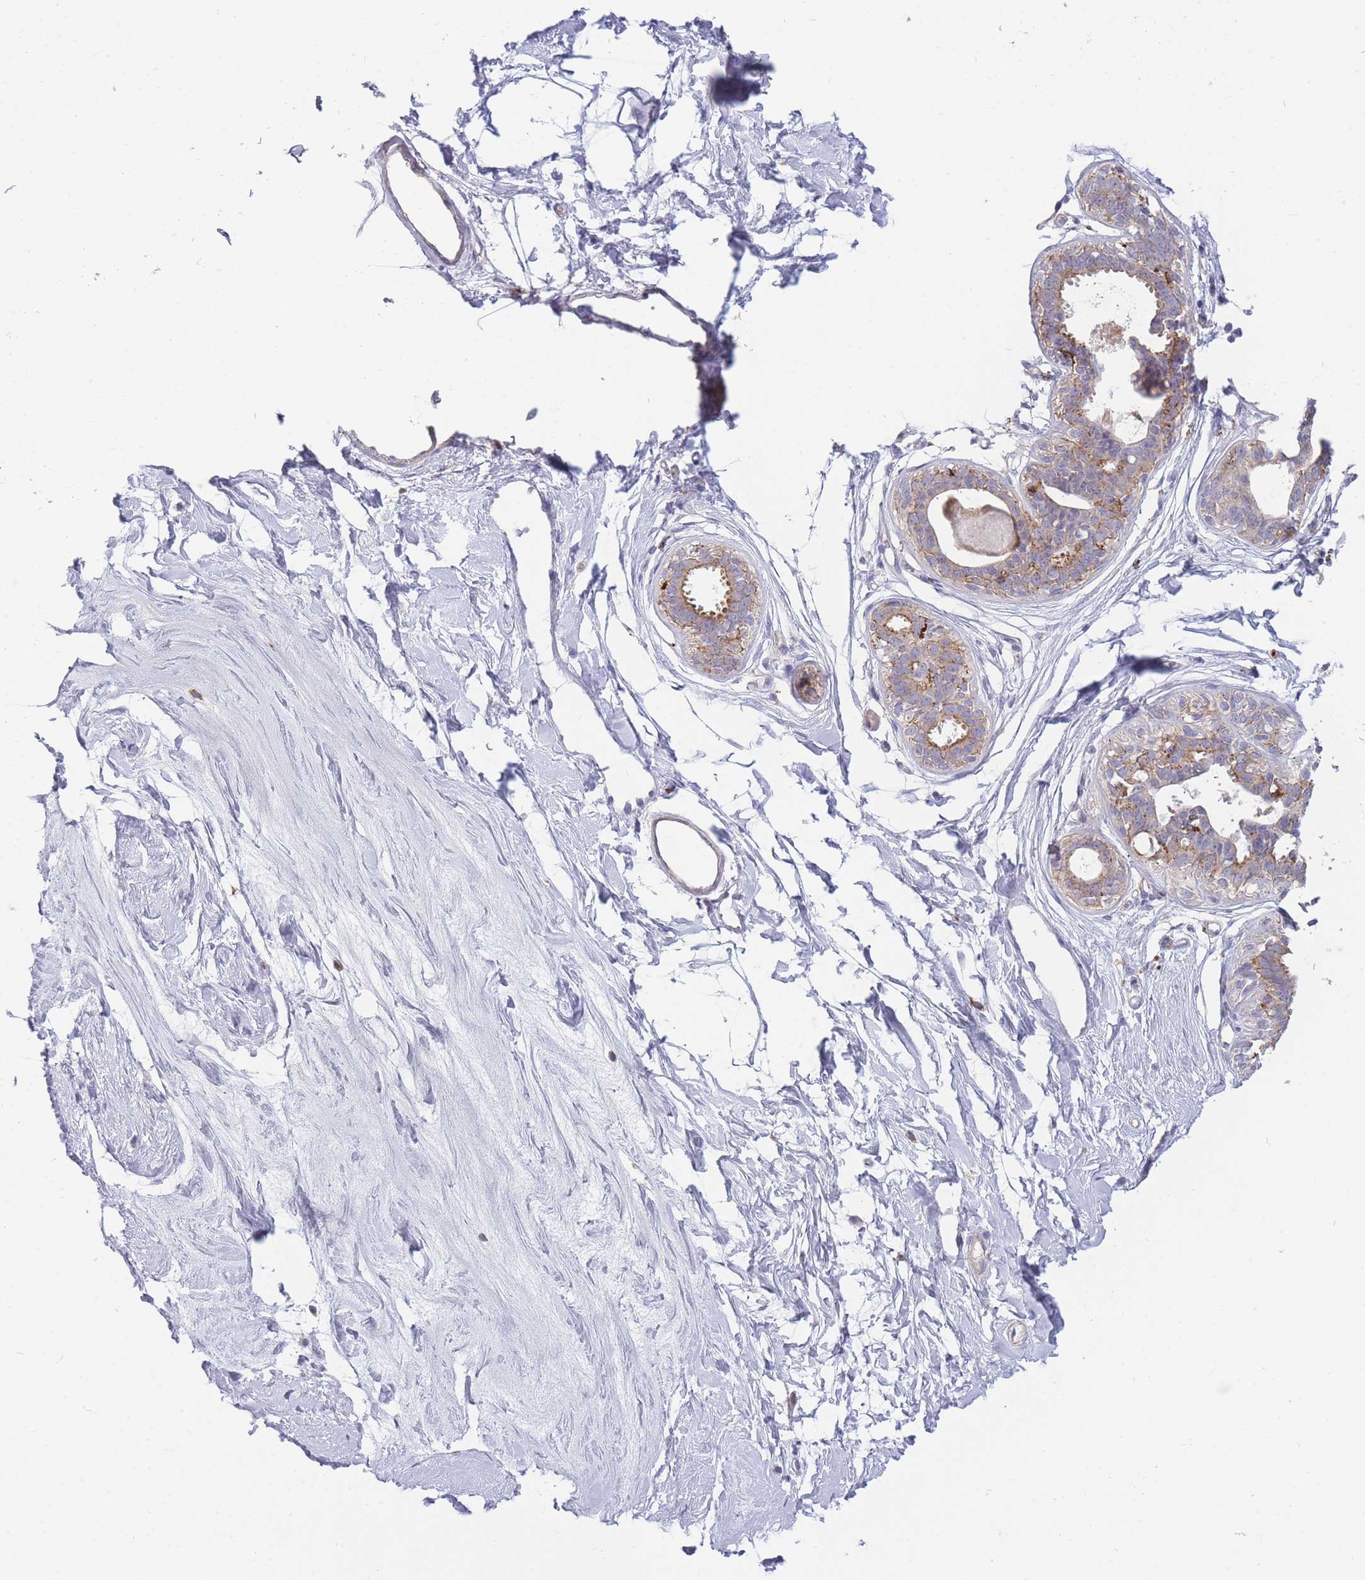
{"staining": {"intensity": "negative", "quantity": "none", "location": "none"}, "tissue": "breast", "cell_type": "Adipocytes", "image_type": "normal", "snomed": [{"axis": "morphology", "description": "Normal tissue, NOS"}, {"axis": "topography", "description": "Breast"}], "caption": "This micrograph is of unremarkable breast stained with IHC to label a protein in brown with the nuclei are counter-stained blue. There is no positivity in adipocytes. (Stains: DAB IHC with hematoxylin counter stain, Microscopy: brightfield microscopy at high magnification).", "gene": "TRIM61", "patient": {"sex": "female", "age": 45}}